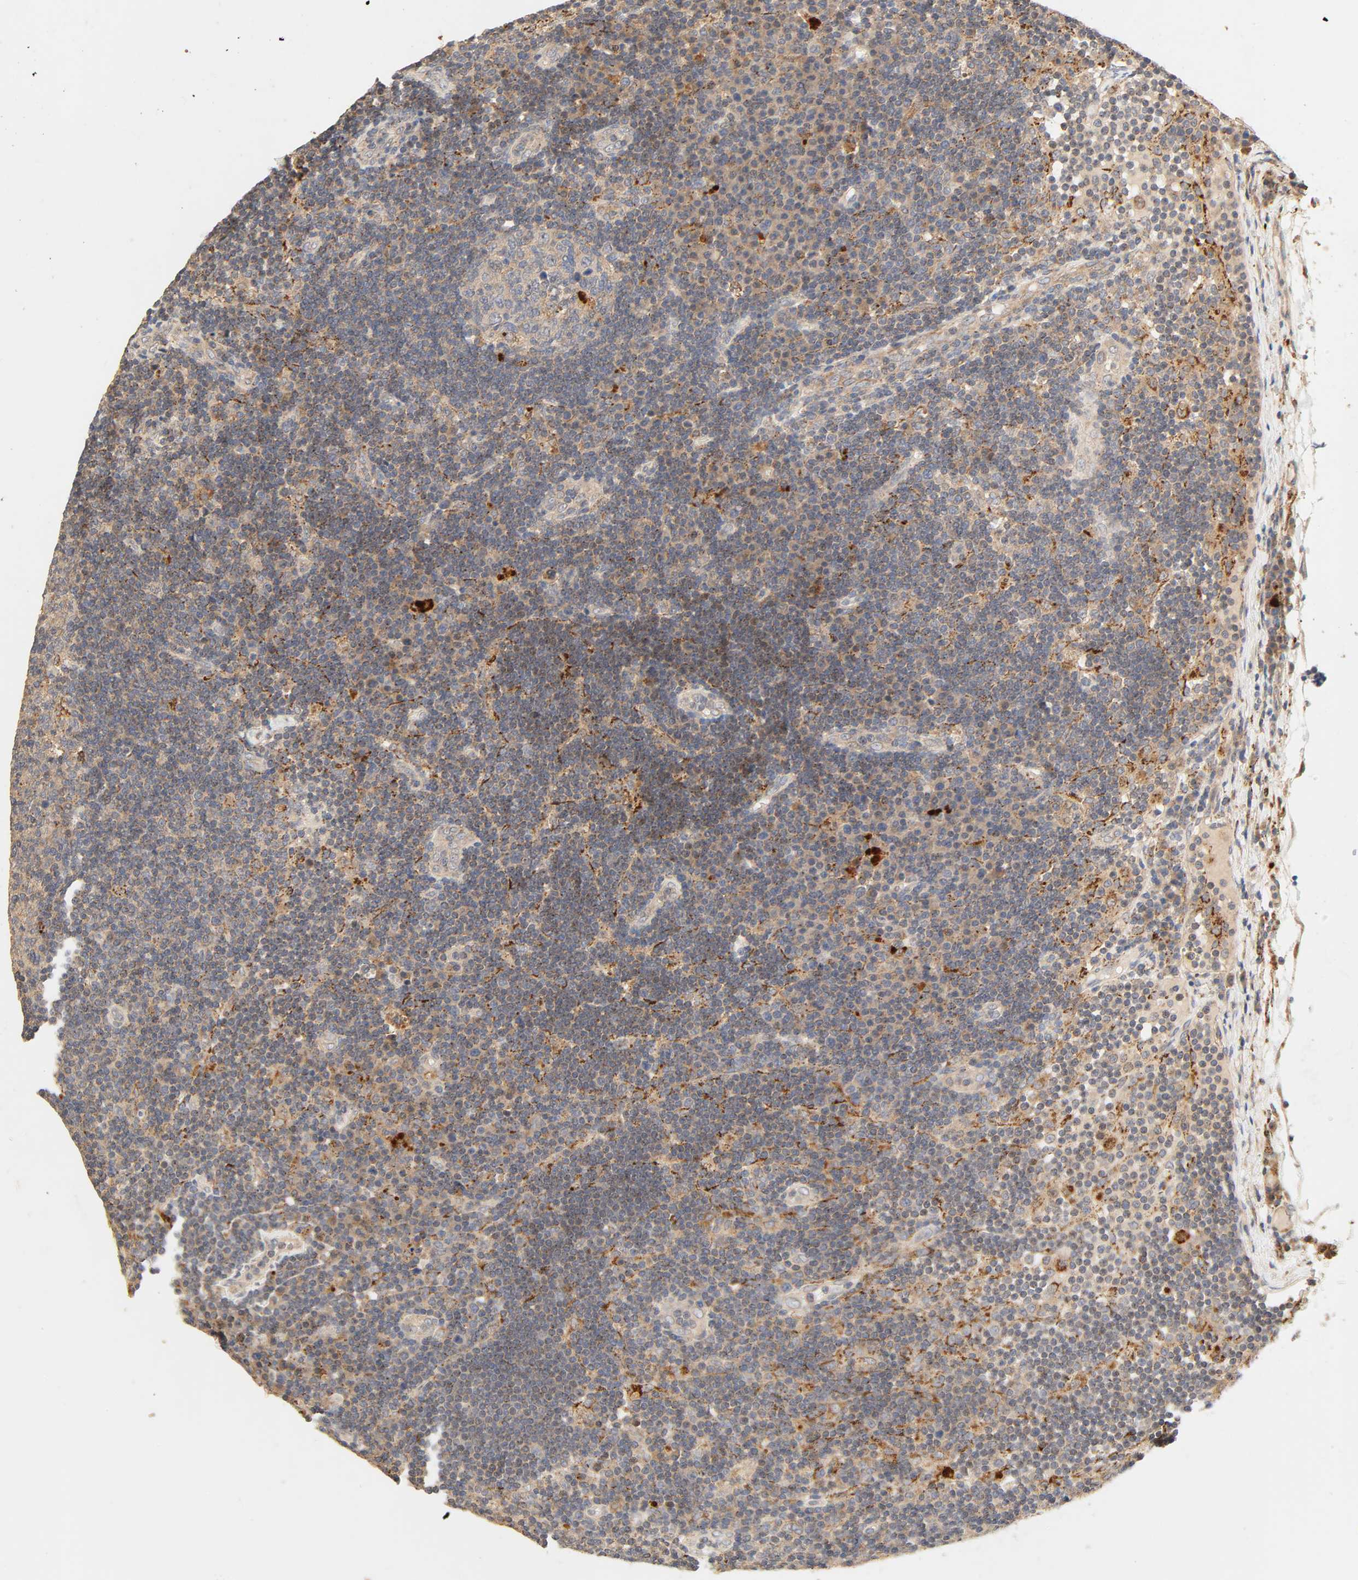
{"staining": {"intensity": "moderate", "quantity": "25%-75%", "location": "cytoplasmic/membranous"}, "tissue": "lymph node", "cell_type": "Germinal center cells", "image_type": "normal", "snomed": [{"axis": "morphology", "description": "Normal tissue, NOS"}, {"axis": "morphology", "description": "Squamous cell carcinoma, metastatic, NOS"}, {"axis": "topography", "description": "Lymph node"}], "caption": "Lymph node stained with a protein marker reveals moderate staining in germinal center cells.", "gene": "MAPK6", "patient": {"sex": "female", "age": 53}}